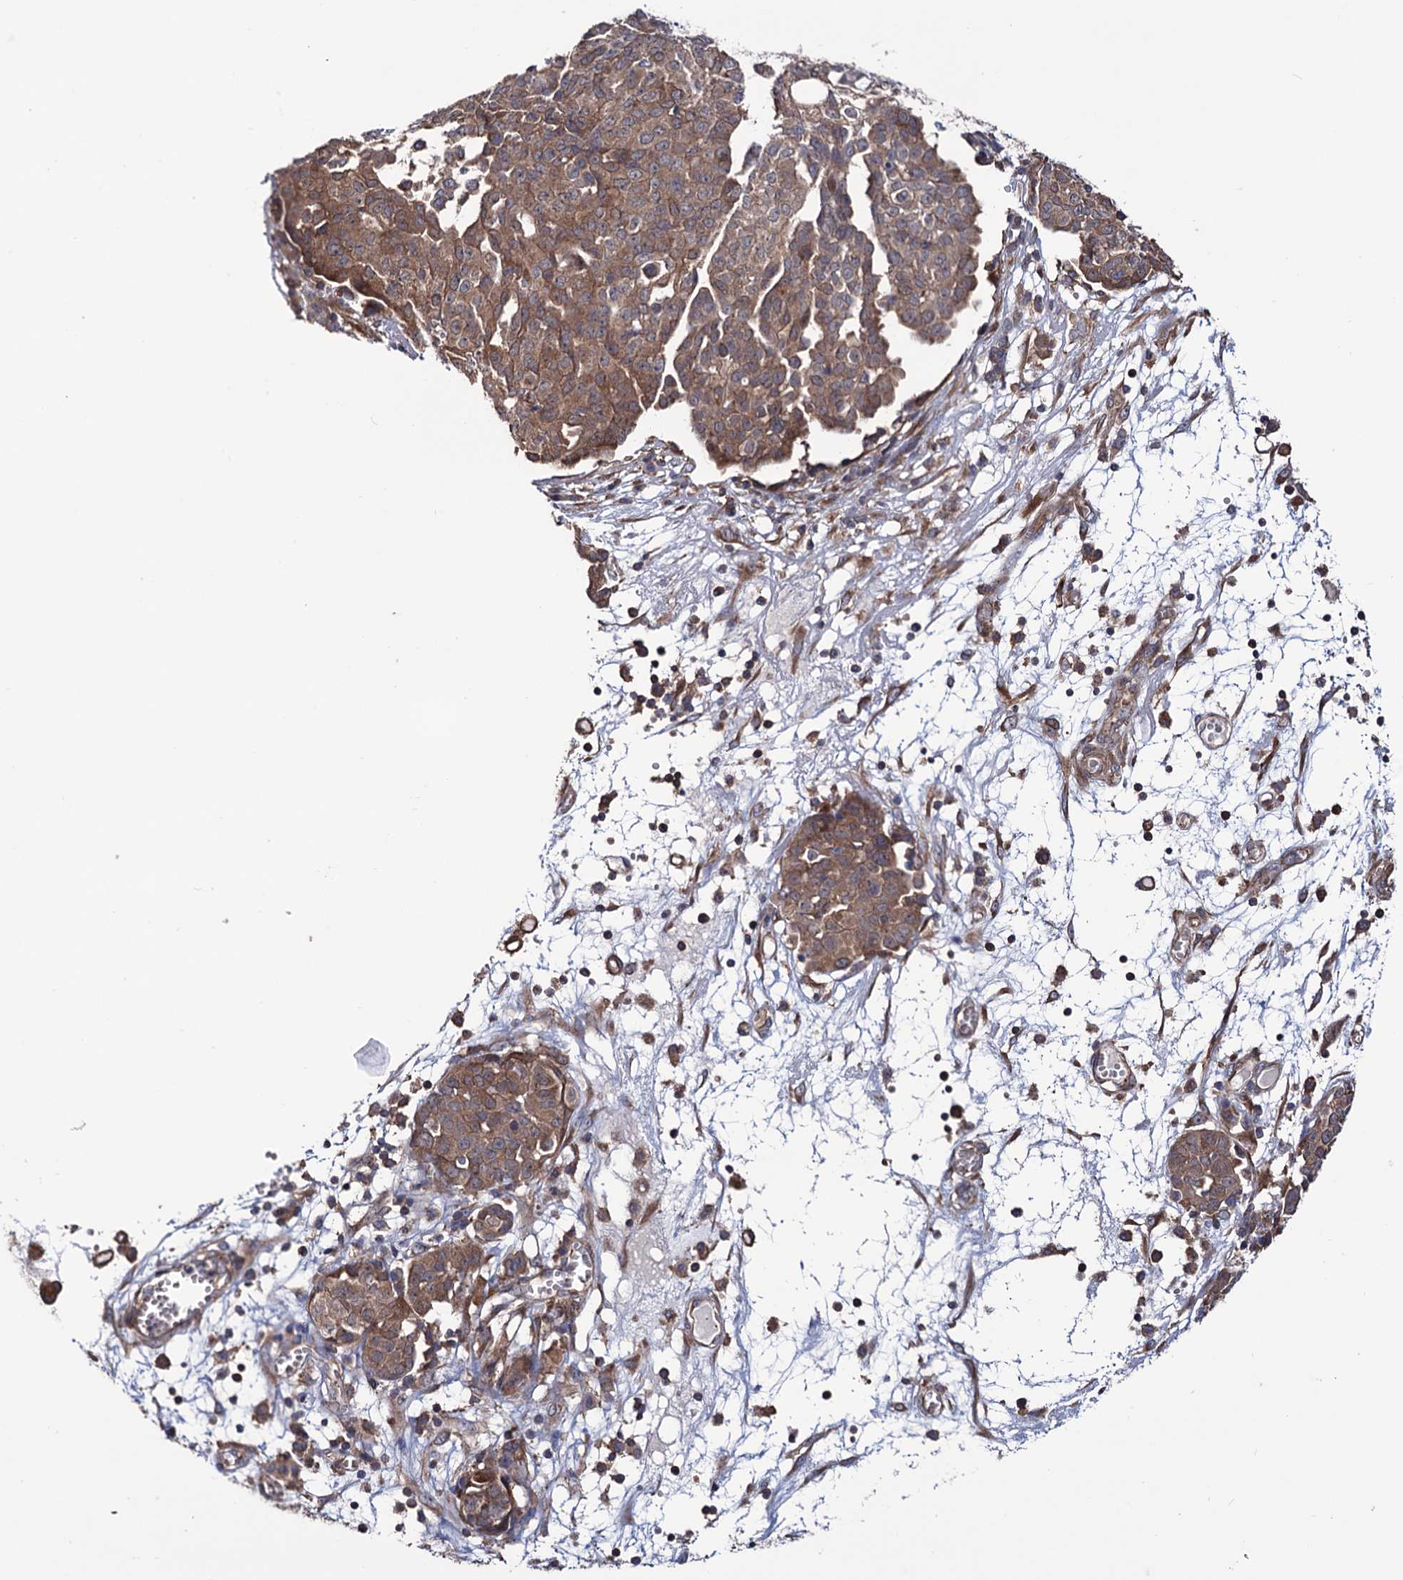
{"staining": {"intensity": "moderate", "quantity": ">75%", "location": "cytoplasmic/membranous"}, "tissue": "ovarian cancer", "cell_type": "Tumor cells", "image_type": "cancer", "snomed": [{"axis": "morphology", "description": "Cystadenocarcinoma, serous, NOS"}, {"axis": "topography", "description": "Soft tissue"}, {"axis": "topography", "description": "Ovary"}], "caption": "Tumor cells exhibit medium levels of moderate cytoplasmic/membranous expression in approximately >75% of cells in ovarian cancer (serous cystadenocarcinoma).", "gene": "FERMT2", "patient": {"sex": "female", "age": 57}}